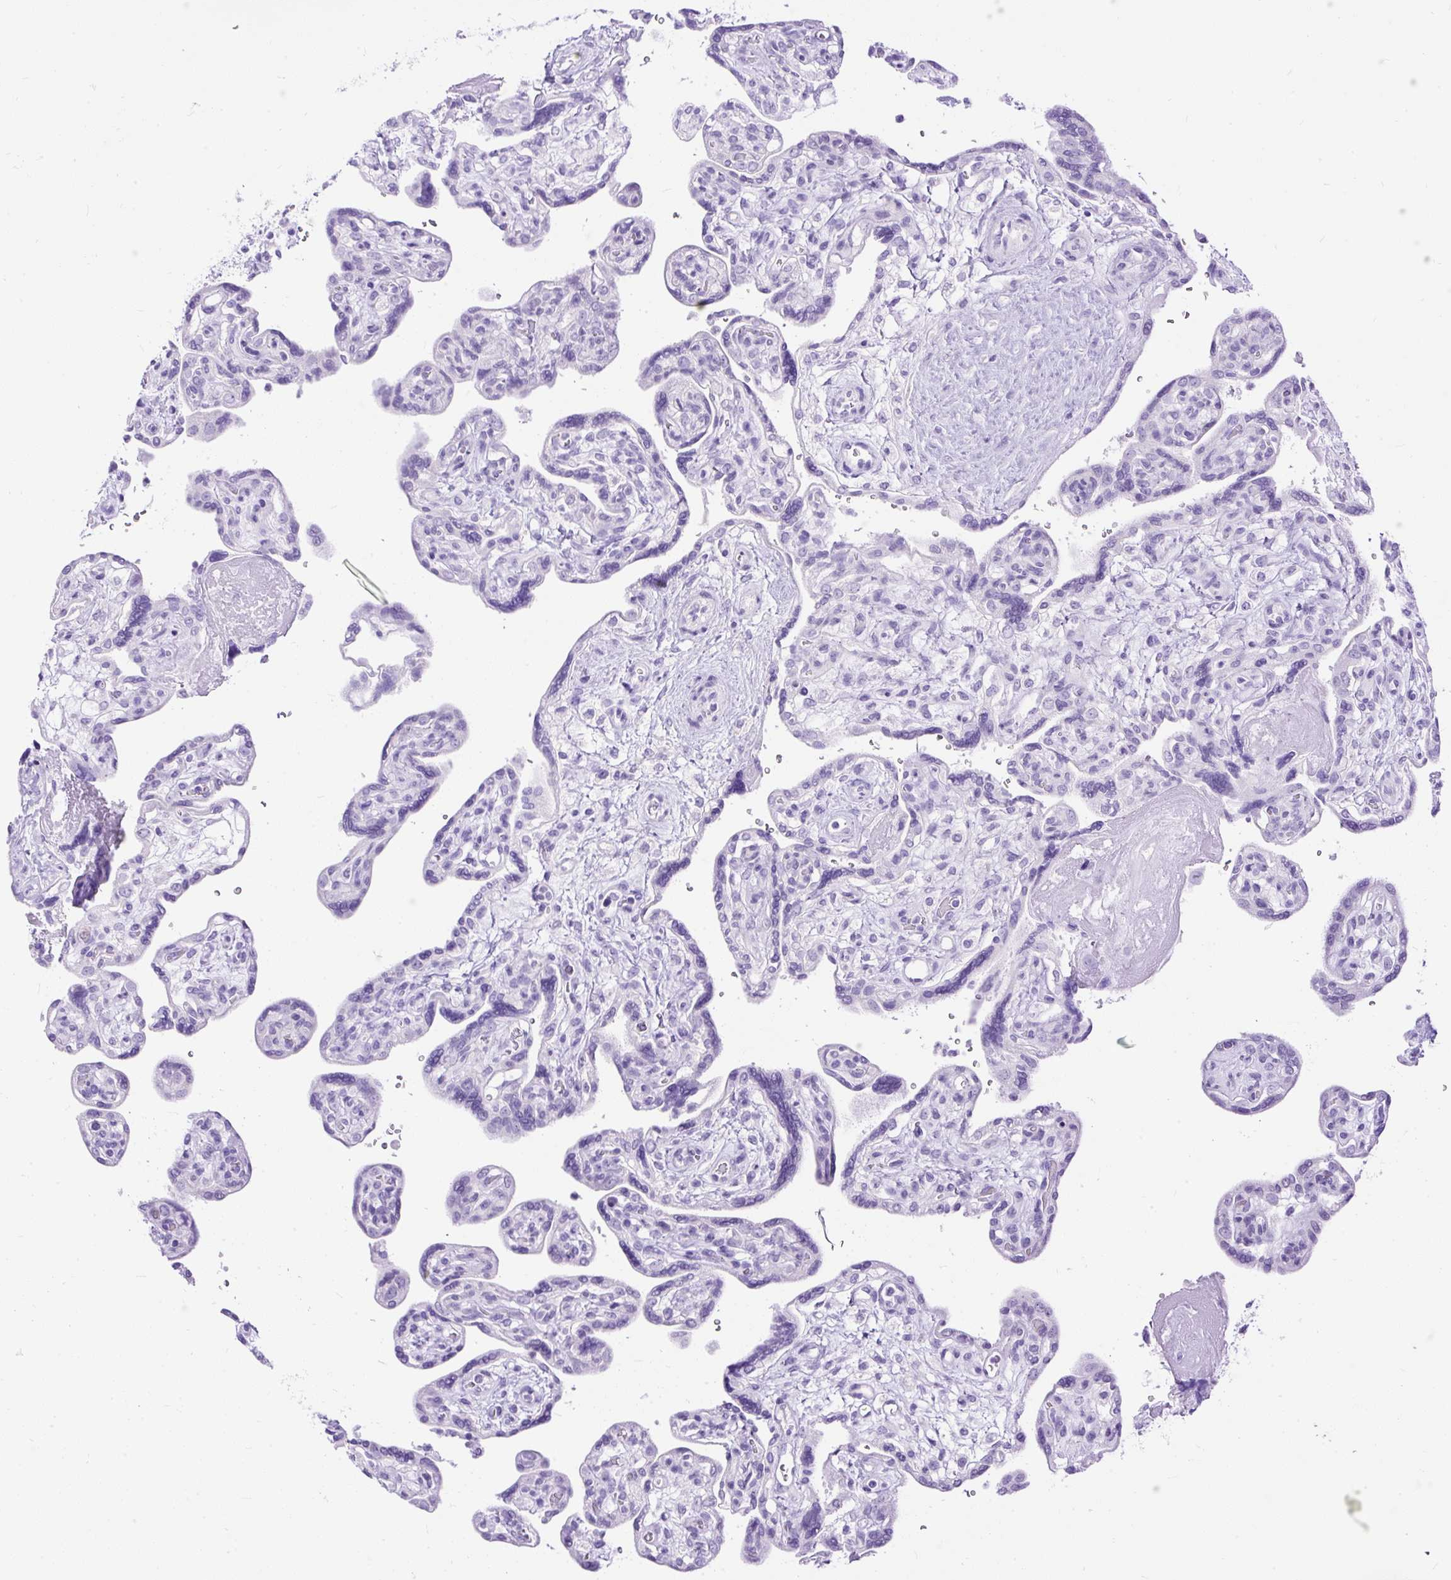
{"staining": {"intensity": "negative", "quantity": "none", "location": "none"}, "tissue": "placenta", "cell_type": "Trophoblastic cells", "image_type": "normal", "snomed": [{"axis": "morphology", "description": "Normal tissue, NOS"}, {"axis": "topography", "description": "Placenta"}], "caption": "Immunohistochemistry (IHC) image of unremarkable placenta stained for a protein (brown), which exhibits no positivity in trophoblastic cells. (DAB (3,3'-diaminobenzidine) IHC, high magnification).", "gene": "HEY1", "patient": {"sex": "female", "age": 39}}